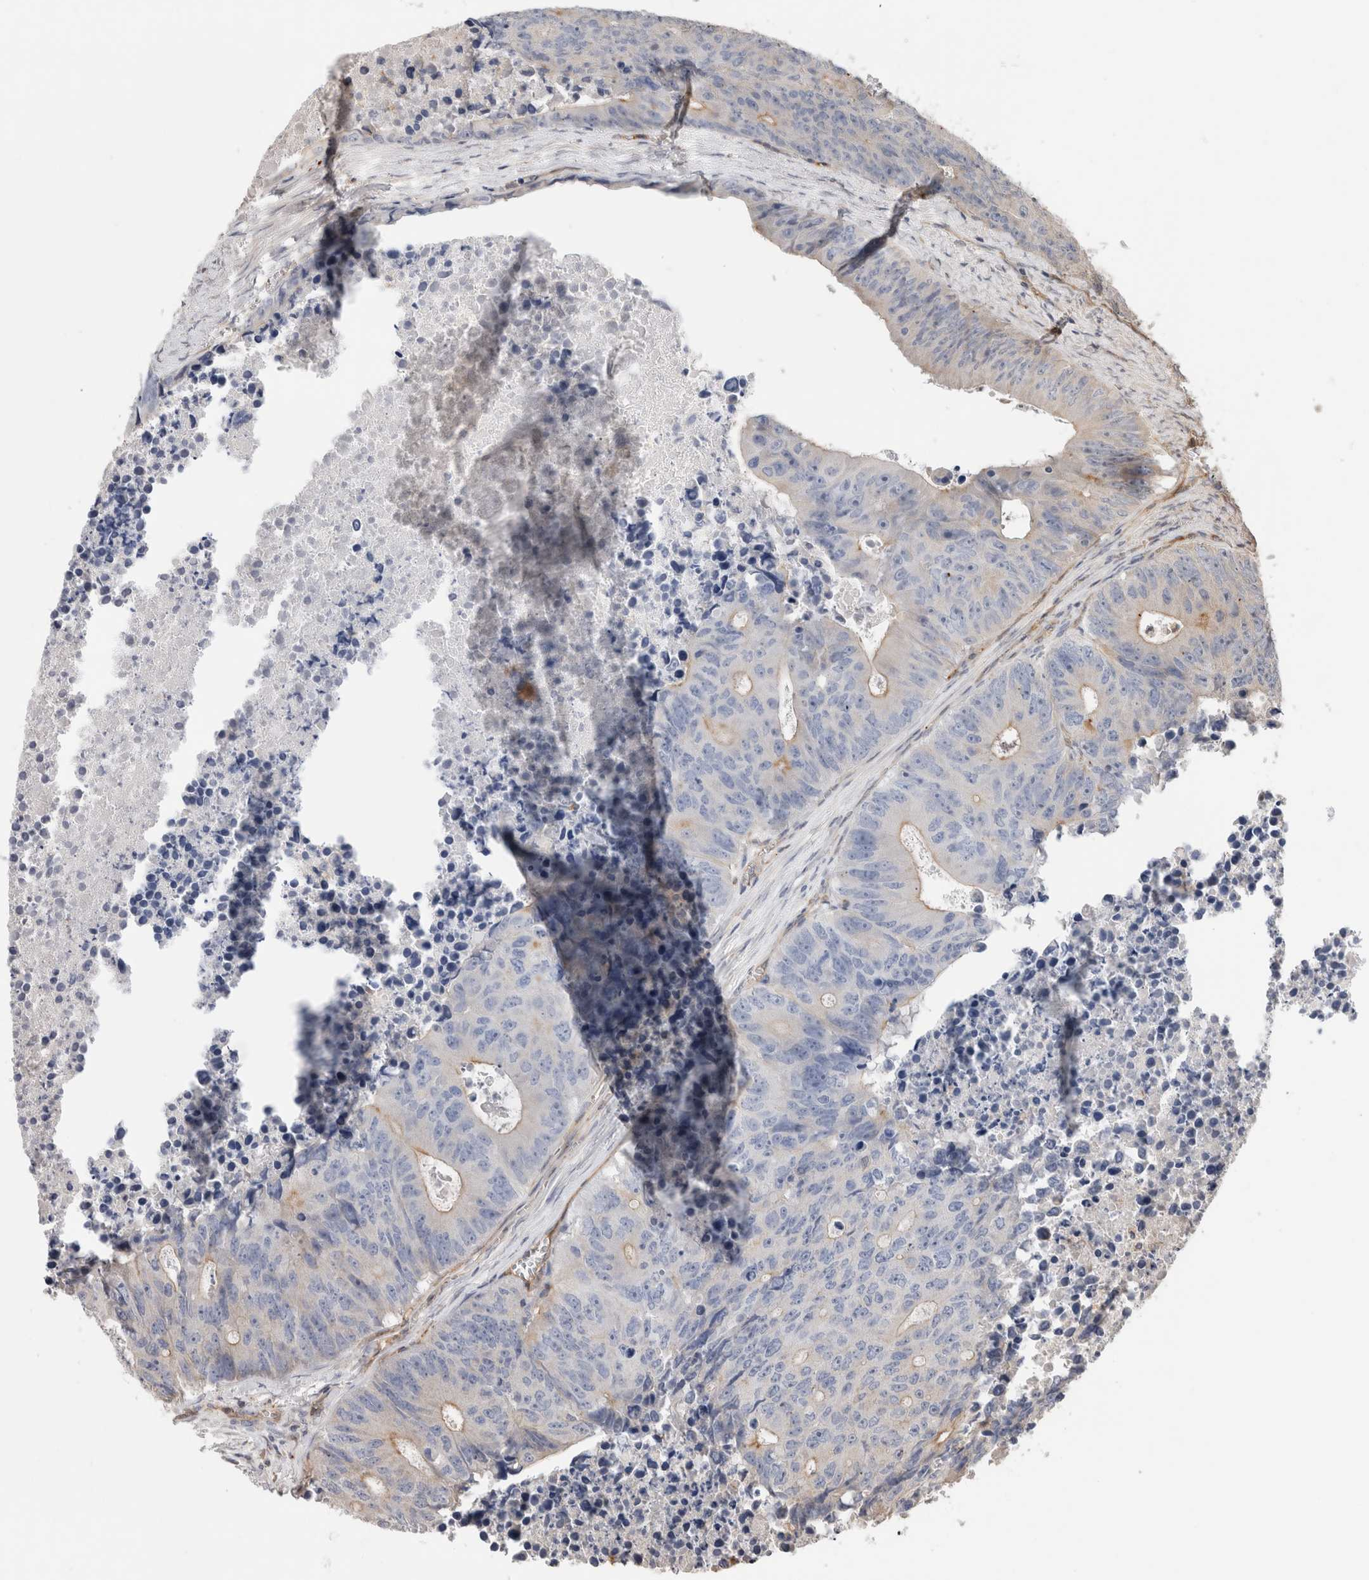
{"staining": {"intensity": "weak", "quantity": "25%-75%", "location": "cytoplasmic/membranous"}, "tissue": "colorectal cancer", "cell_type": "Tumor cells", "image_type": "cancer", "snomed": [{"axis": "morphology", "description": "Adenocarcinoma, NOS"}, {"axis": "topography", "description": "Colon"}], "caption": "Immunohistochemical staining of human adenocarcinoma (colorectal) reveals low levels of weak cytoplasmic/membranous positivity in approximately 25%-75% of tumor cells.", "gene": "BNIP2", "patient": {"sex": "male", "age": 87}}